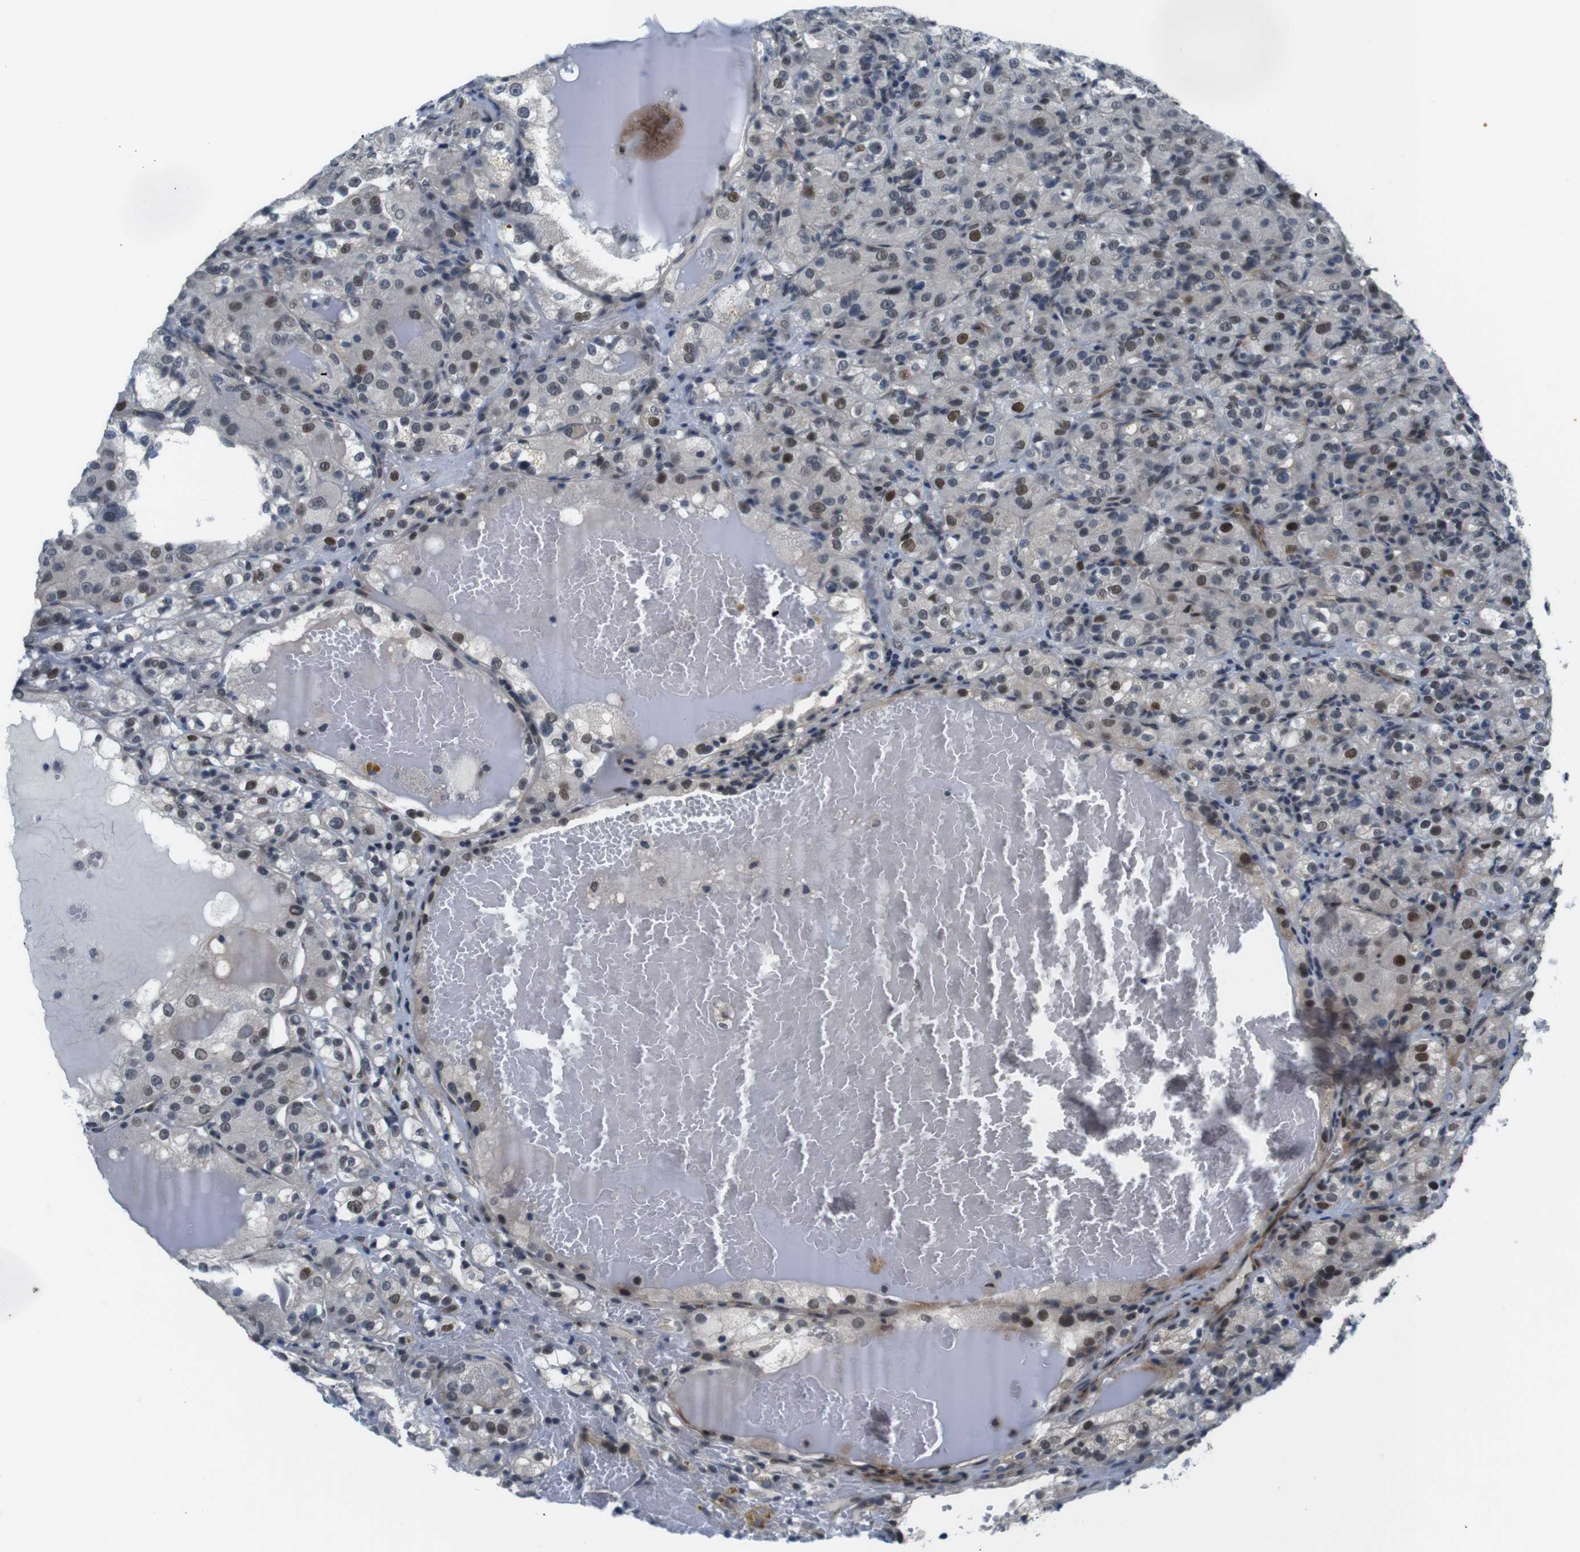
{"staining": {"intensity": "moderate", "quantity": "25%-75%", "location": "nuclear"}, "tissue": "renal cancer", "cell_type": "Tumor cells", "image_type": "cancer", "snomed": [{"axis": "morphology", "description": "Normal tissue, NOS"}, {"axis": "morphology", "description": "Adenocarcinoma, NOS"}, {"axis": "topography", "description": "Kidney"}], "caption": "Protein expression by immunohistochemistry (IHC) displays moderate nuclear expression in about 25%-75% of tumor cells in adenocarcinoma (renal).", "gene": "SMCO2", "patient": {"sex": "male", "age": 61}}